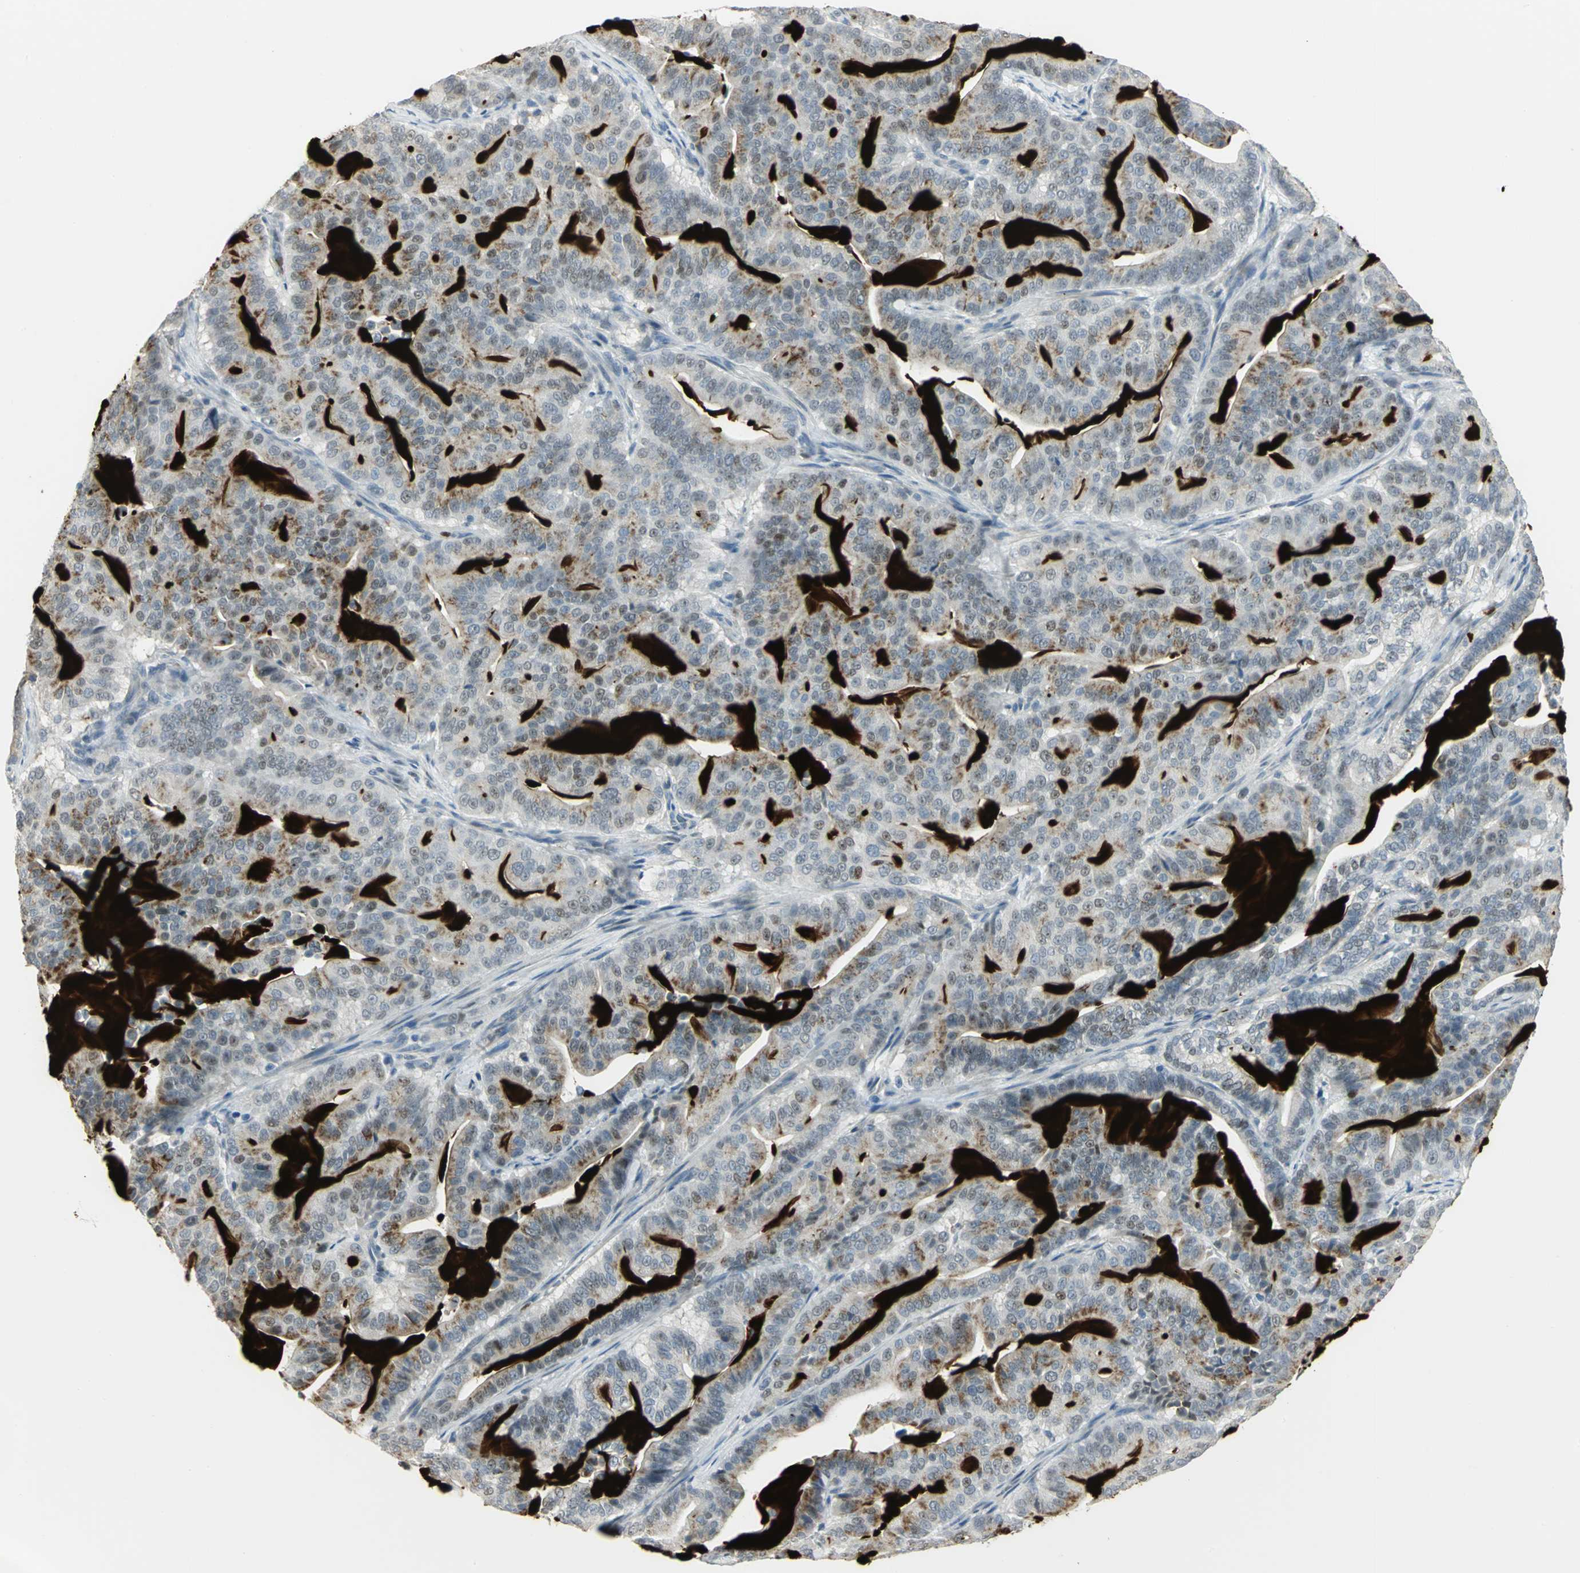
{"staining": {"intensity": "negative", "quantity": "none", "location": "none"}, "tissue": "pancreatic cancer", "cell_type": "Tumor cells", "image_type": "cancer", "snomed": [{"axis": "morphology", "description": "Adenocarcinoma, NOS"}, {"axis": "topography", "description": "Pancreas"}], "caption": "Immunohistochemical staining of pancreatic cancer (adenocarcinoma) exhibits no significant expression in tumor cells.", "gene": "BCL6", "patient": {"sex": "male", "age": 63}}